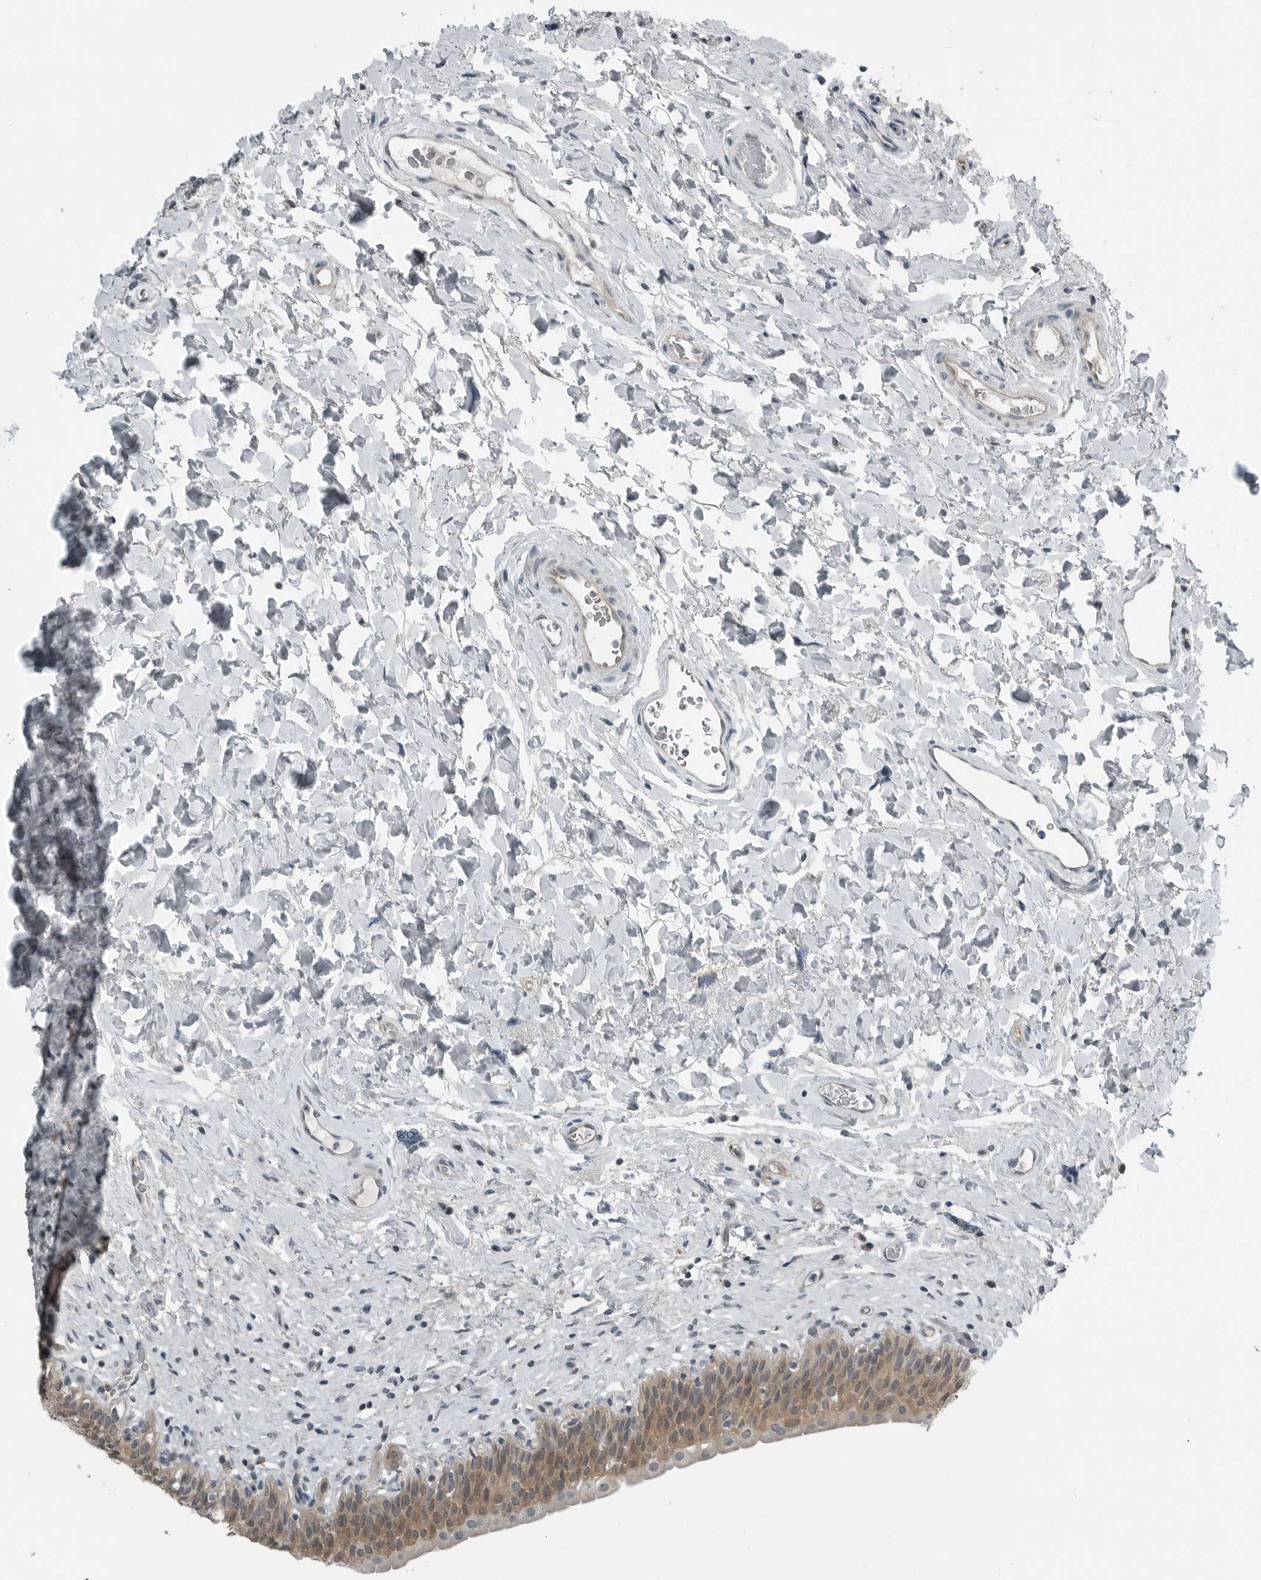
{"staining": {"intensity": "moderate", "quantity": "25%-75%", "location": "cytoplasmic/membranous,nuclear"}, "tissue": "urinary bladder", "cell_type": "Urothelial cells", "image_type": "normal", "snomed": [{"axis": "morphology", "description": "Normal tissue, NOS"}, {"axis": "topography", "description": "Urinary bladder"}], "caption": "Moderate cytoplasmic/membranous,nuclear protein staining is appreciated in about 25%-75% of urothelial cells in urinary bladder.", "gene": "ENSG00000286112", "patient": {"sex": "male", "age": 83}}